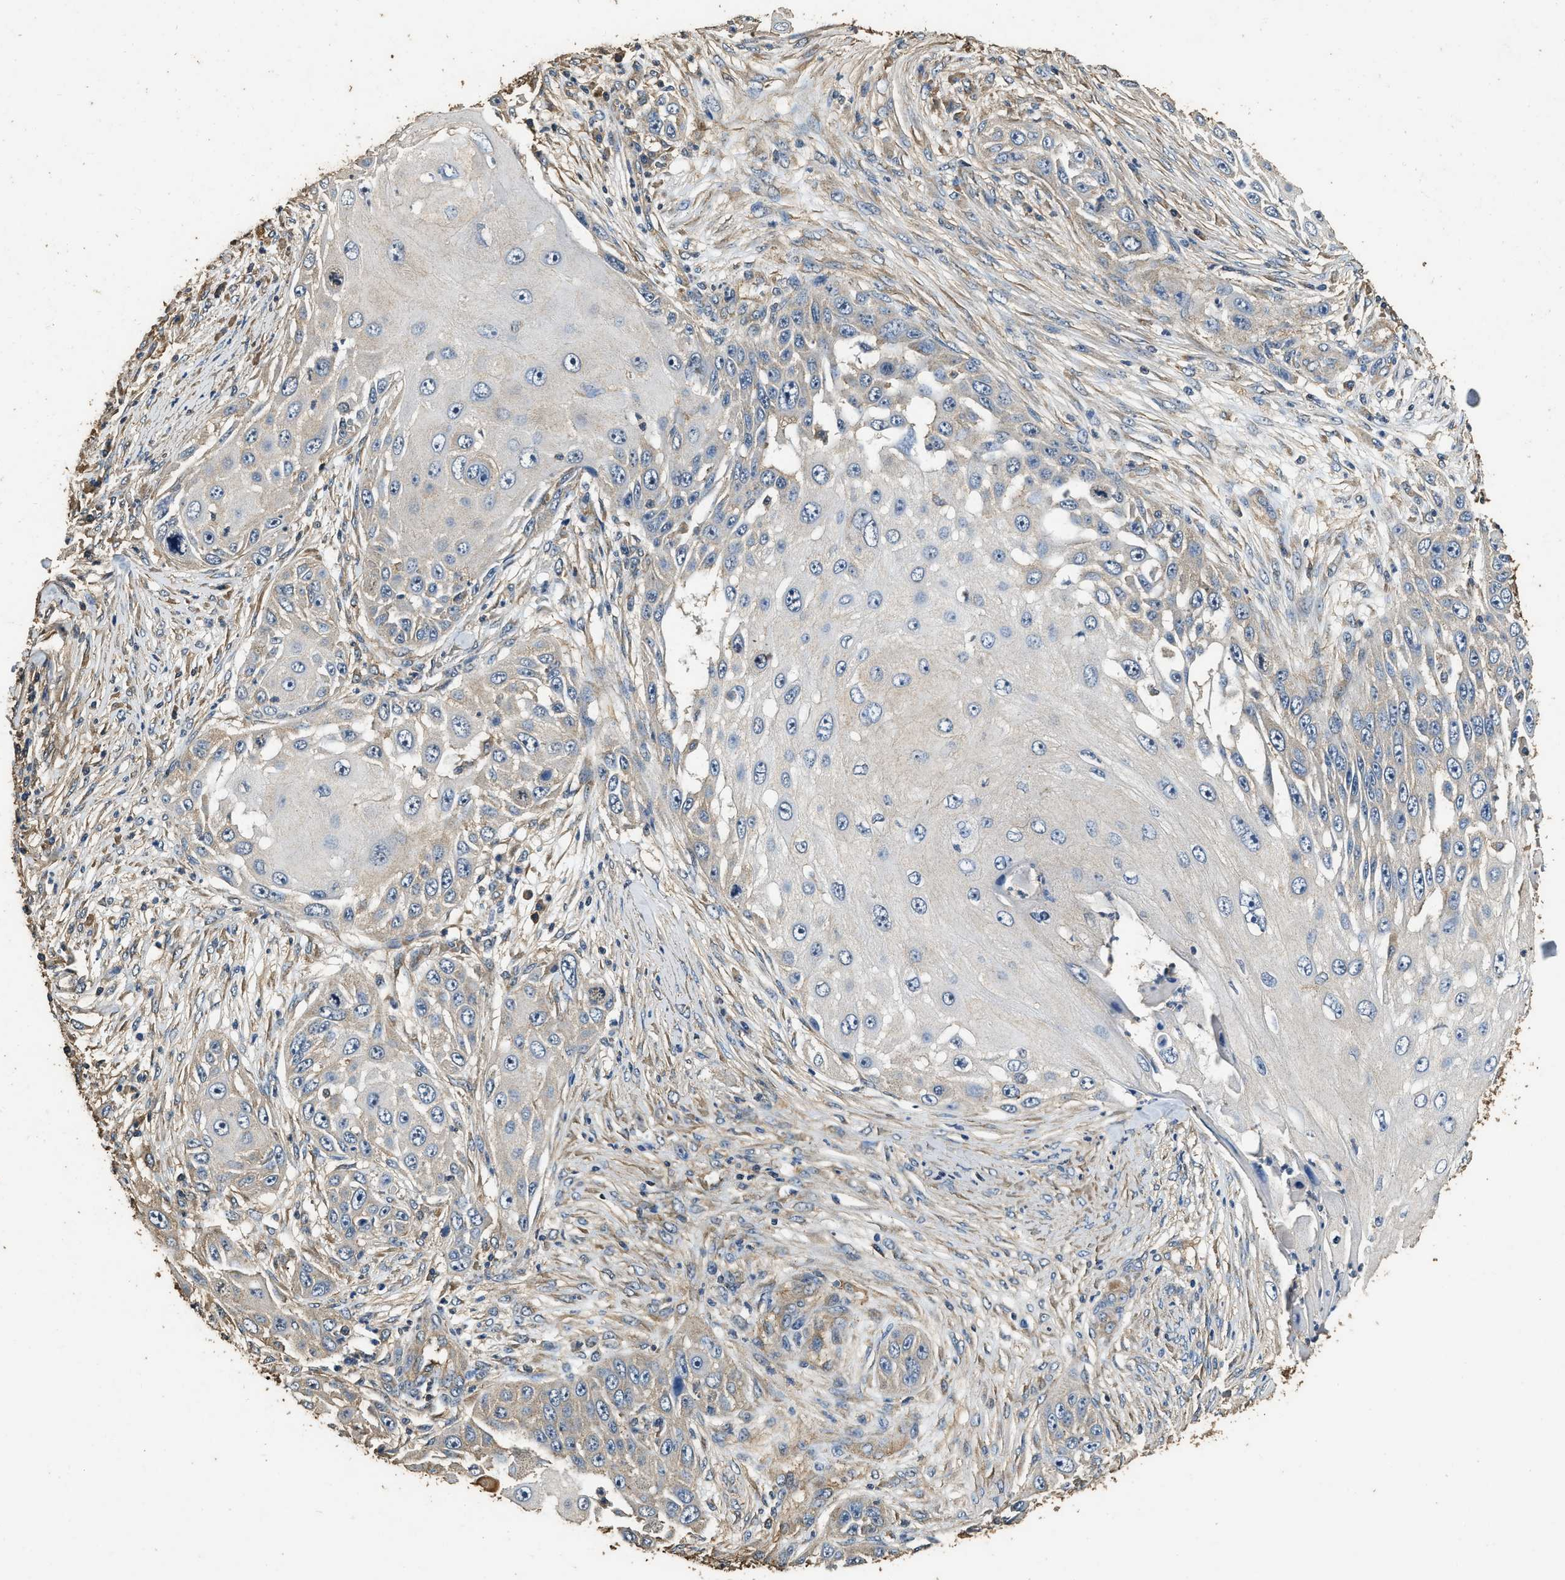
{"staining": {"intensity": "negative", "quantity": "none", "location": "none"}, "tissue": "skin cancer", "cell_type": "Tumor cells", "image_type": "cancer", "snomed": [{"axis": "morphology", "description": "Squamous cell carcinoma, NOS"}, {"axis": "topography", "description": "Skin"}], "caption": "There is no significant expression in tumor cells of skin squamous cell carcinoma.", "gene": "MIB1", "patient": {"sex": "female", "age": 44}}